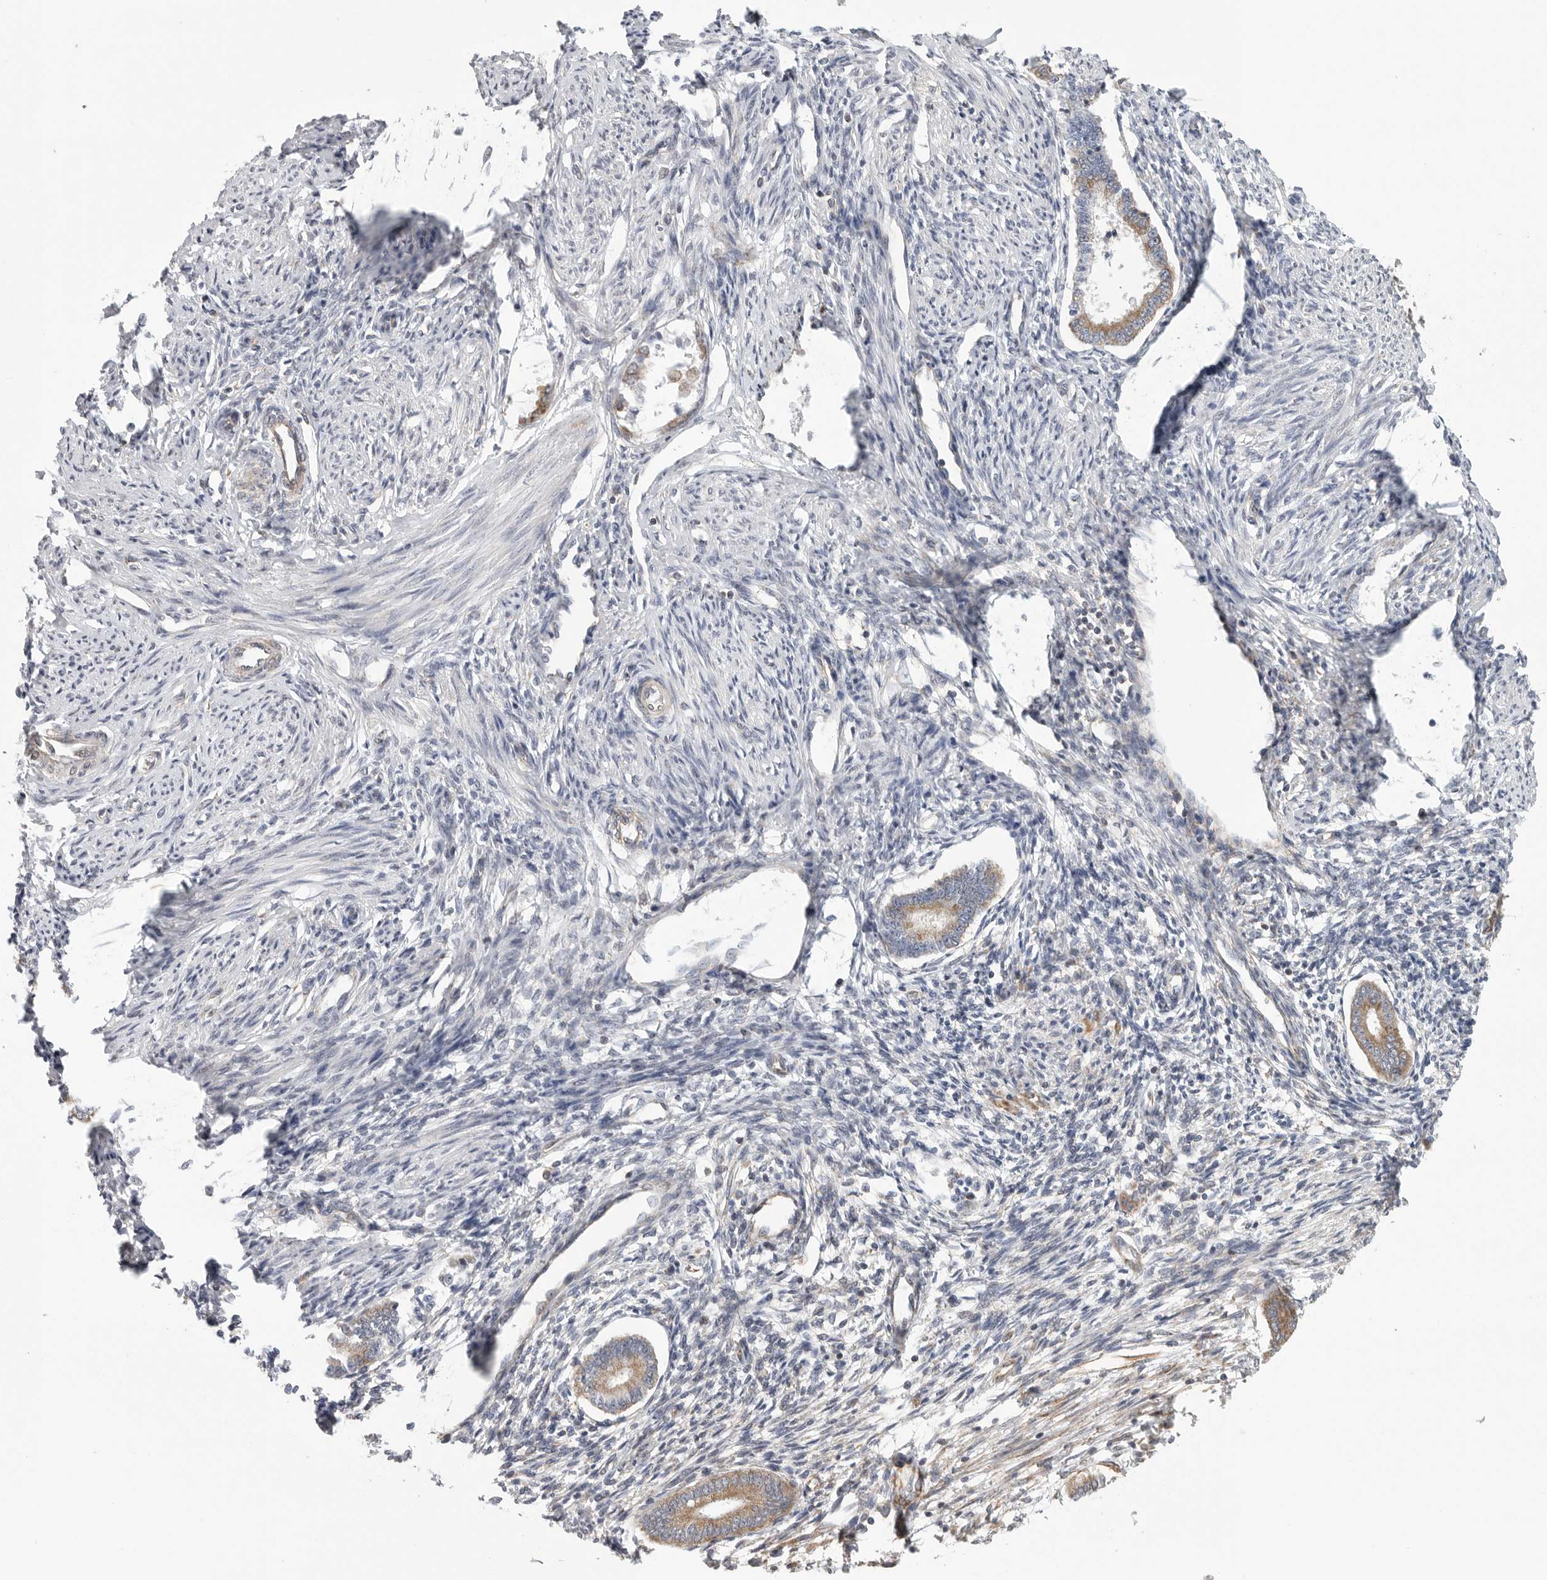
{"staining": {"intensity": "moderate", "quantity": "25%-75%", "location": "cytoplasmic/membranous"}, "tissue": "endometrium", "cell_type": "Cells in endometrial stroma", "image_type": "normal", "snomed": [{"axis": "morphology", "description": "Normal tissue, NOS"}, {"axis": "topography", "description": "Endometrium"}], "caption": "Immunohistochemistry (IHC) (DAB (3,3'-diaminobenzidine)) staining of benign endometrium shows moderate cytoplasmic/membranous protein positivity in about 25%-75% of cells in endometrial stroma.", "gene": "FKBP8", "patient": {"sex": "female", "age": 56}}